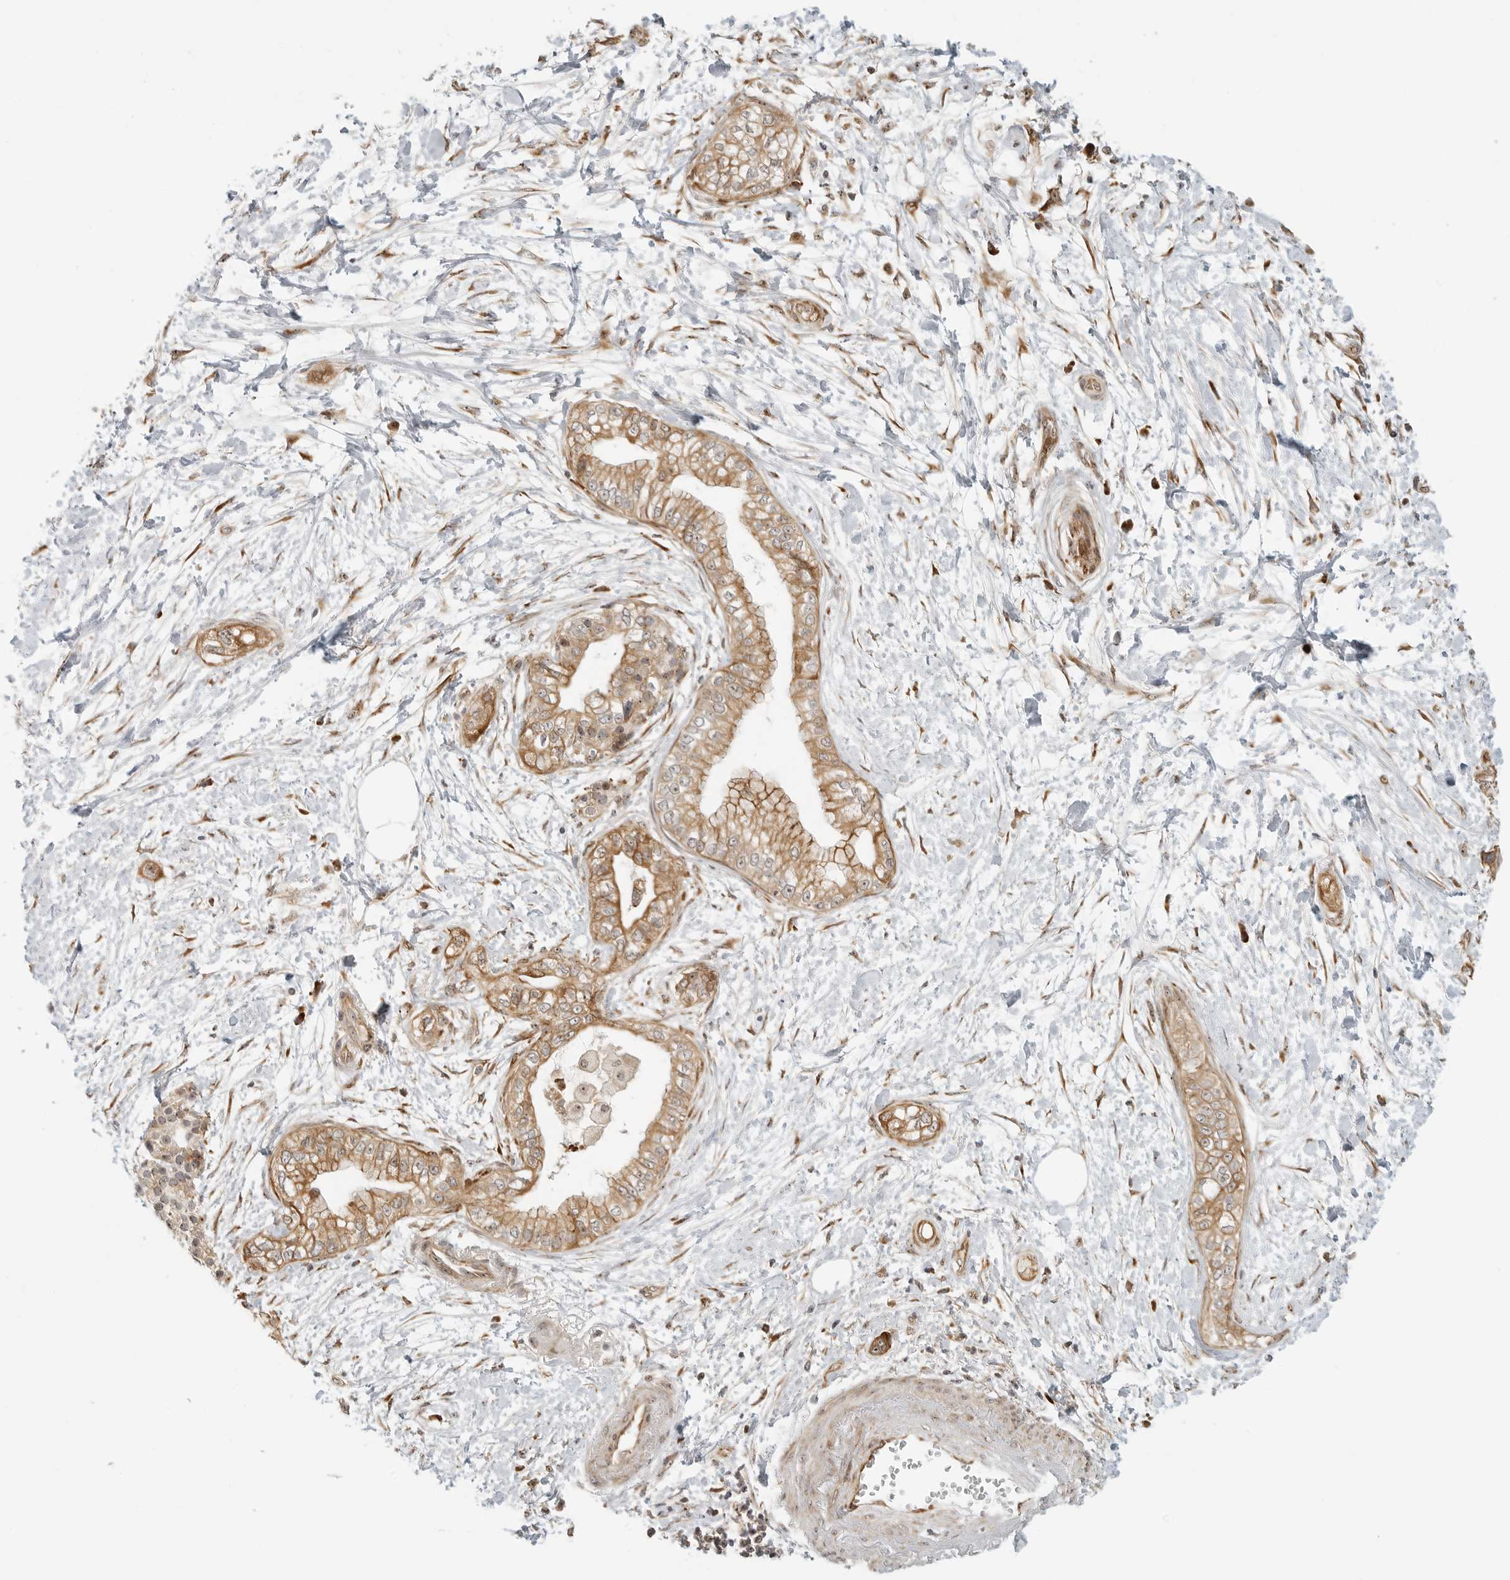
{"staining": {"intensity": "moderate", "quantity": ">75%", "location": "cytoplasmic/membranous"}, "tissue": "pancreatic cancer", "cell_type": "Tumor cells", "image_type": "cancer", "snomed": [{"axis": "morphology", "description": "Adenocarcinoma, NOS"}, {"axis": "topography", "description": "Pancreas"}], "caption": "A micrograph of pancreatic cancer stained for a protein exhibits moderate cytoplasmic/membranous brown staining in tumor cells. (IHC, brightfield microscopy, high magnification).", "gene": "DSCC1", "patient": {"sex": "male", "age": 68}}